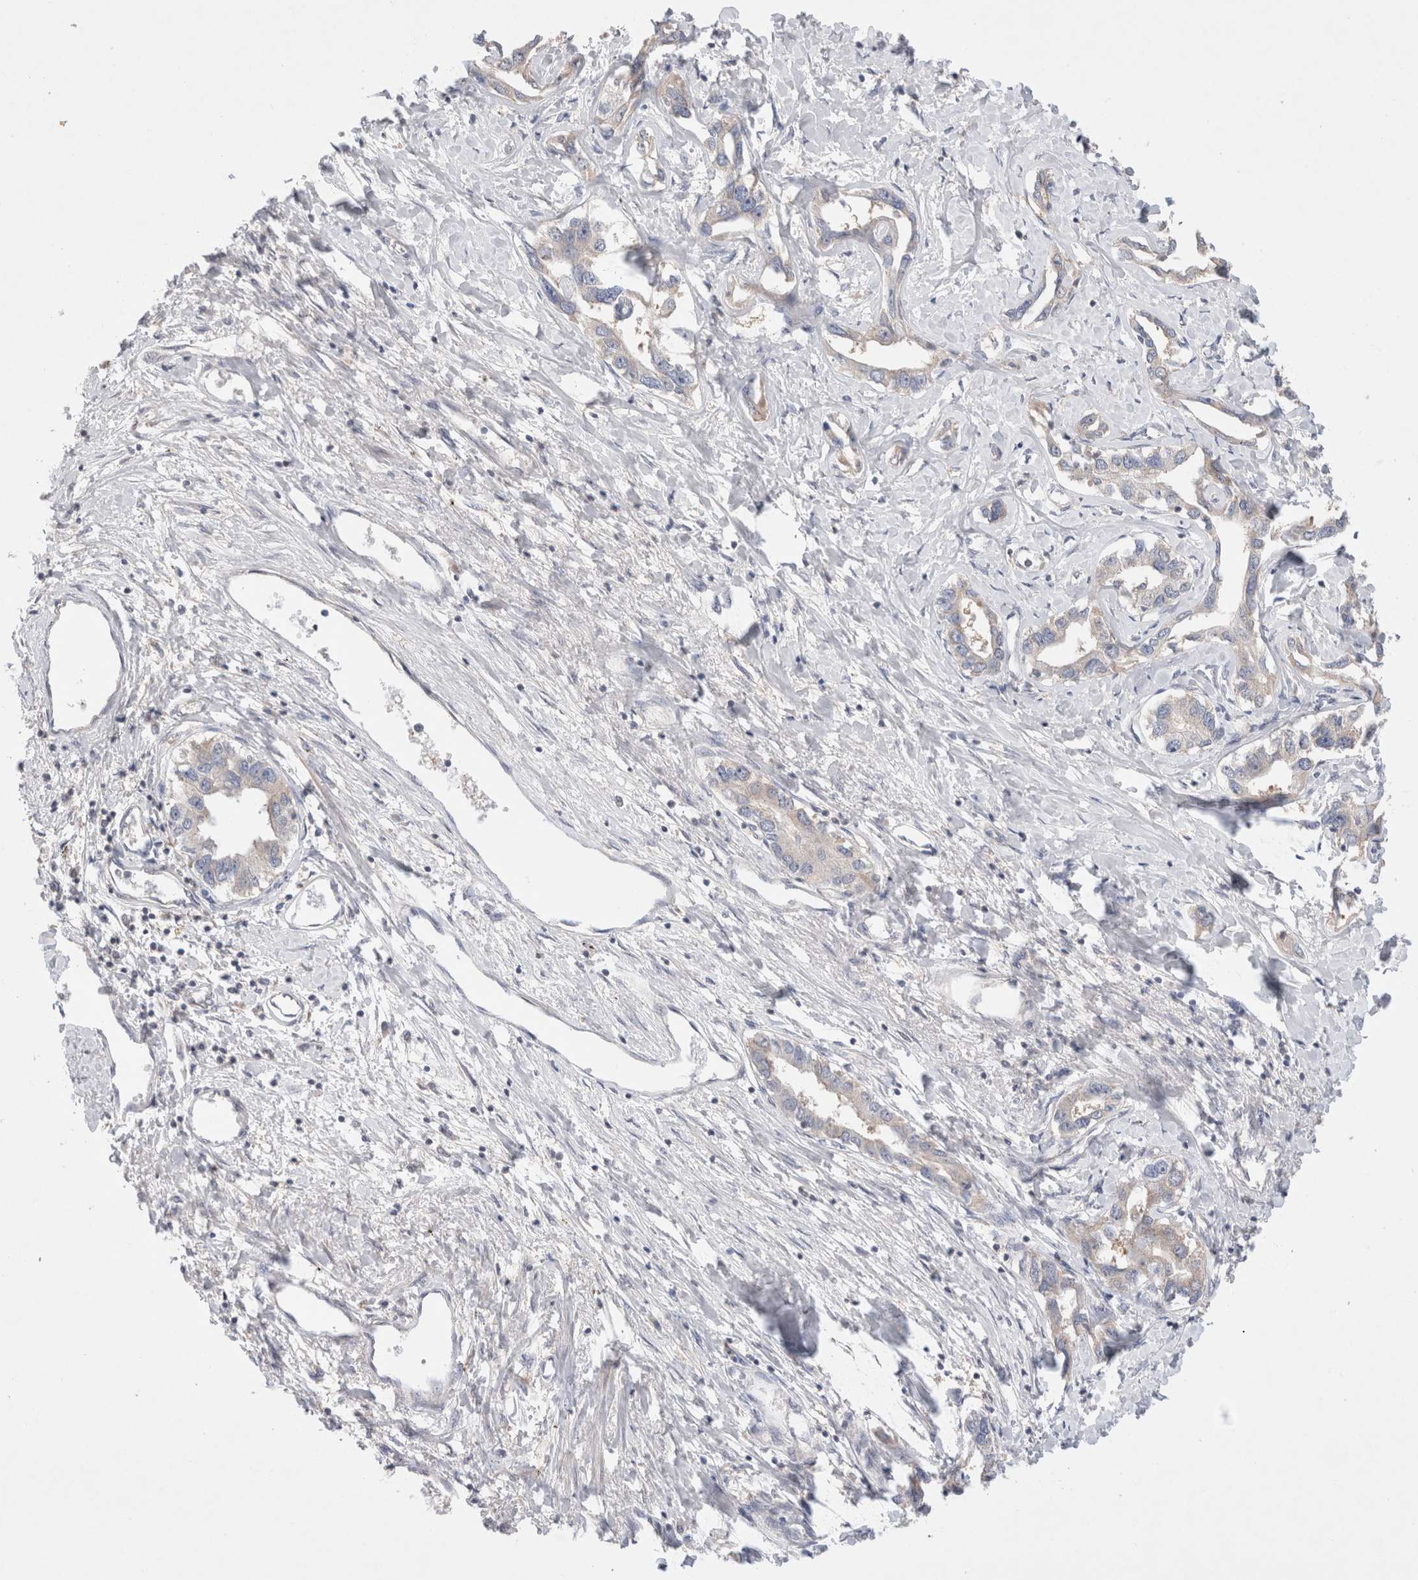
{"staining": {"intensity": "weak", "quantity": "25%-75%", "location": "cytoplasmic/membranous"}, "tissue": "liver cancer", "cell_type": "Tumor cells", "image_type": "cancer", "snomed": [{"axis": "morphology", "description": "Cholangiocarcinoma"}, {"axis": "topography", "description": "Liver"}], "caption": "This image reveals liver cancer (cholangiocarcinoma) stained with immunohistochemistry to label a protein in brown. The cytoplasmic/membranous of tumor cells show weak positivity for the protein. Nuclei are counter-stained blue.", "gene": "IFT74", "patient": {"sex": "male", "age": 59}}